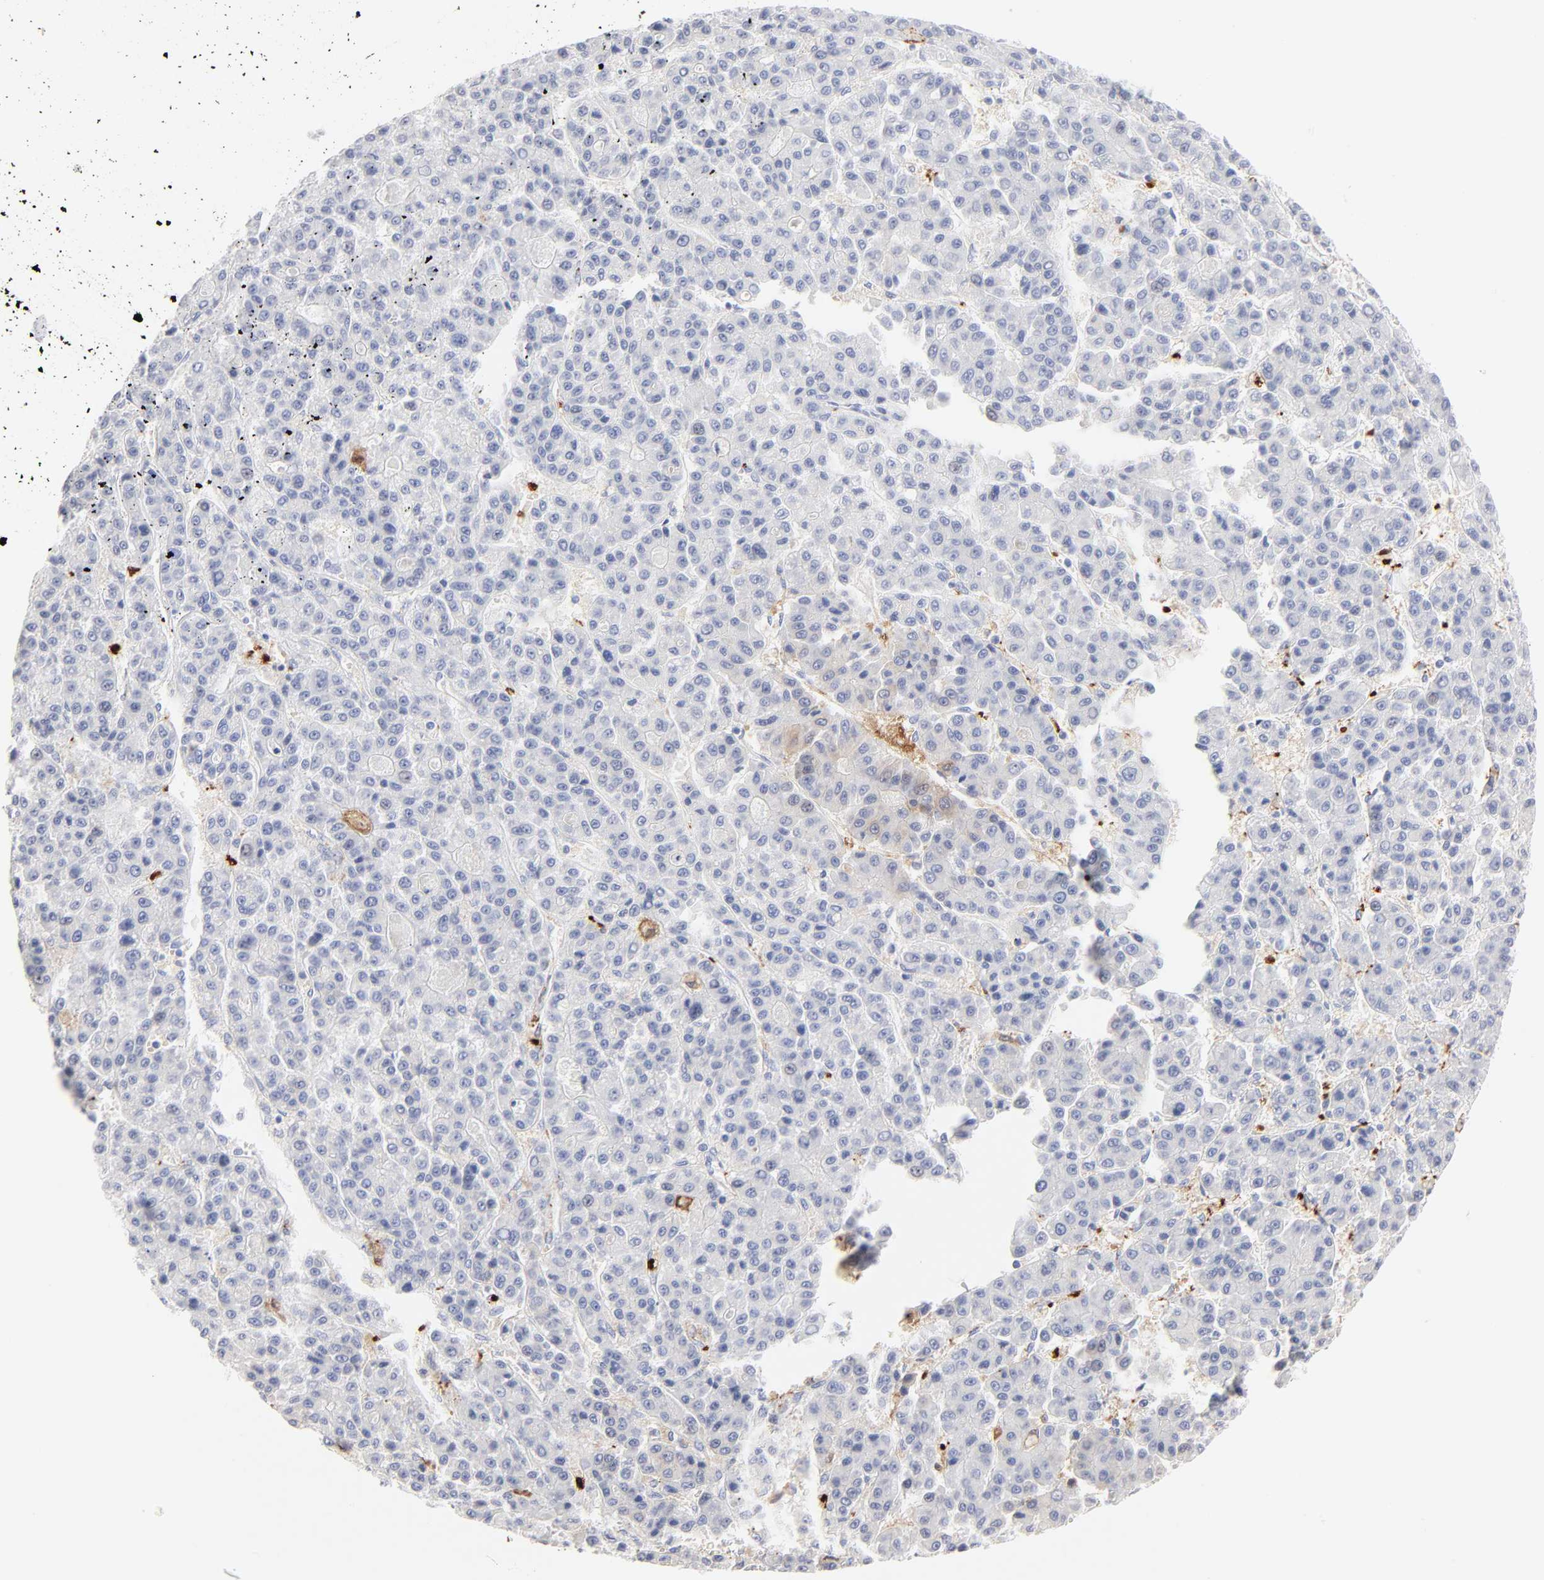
{"staining": {"intensity": "negative", "quantity": "none", "location": "none"}, "tissue": "liver cancer", "cell_type": "Tumor cells", "image_type": "cancer", "snomed": [{"axis": "morphology", "description": "Carcinoma, Hepatocellular, NOS"}, {"axis": "topography", "description": "Liver"}], "caption": "Tumor cells show no significant protein staining in liver hepatocellular carcinoma. (Stains: DAB immunohistochemistry with hematoxylin counter stain, Microscopy: brightfield microscopy at high magnification).", "gene": "IFIT2", "patient": {"sex": "male", "age": 70}}